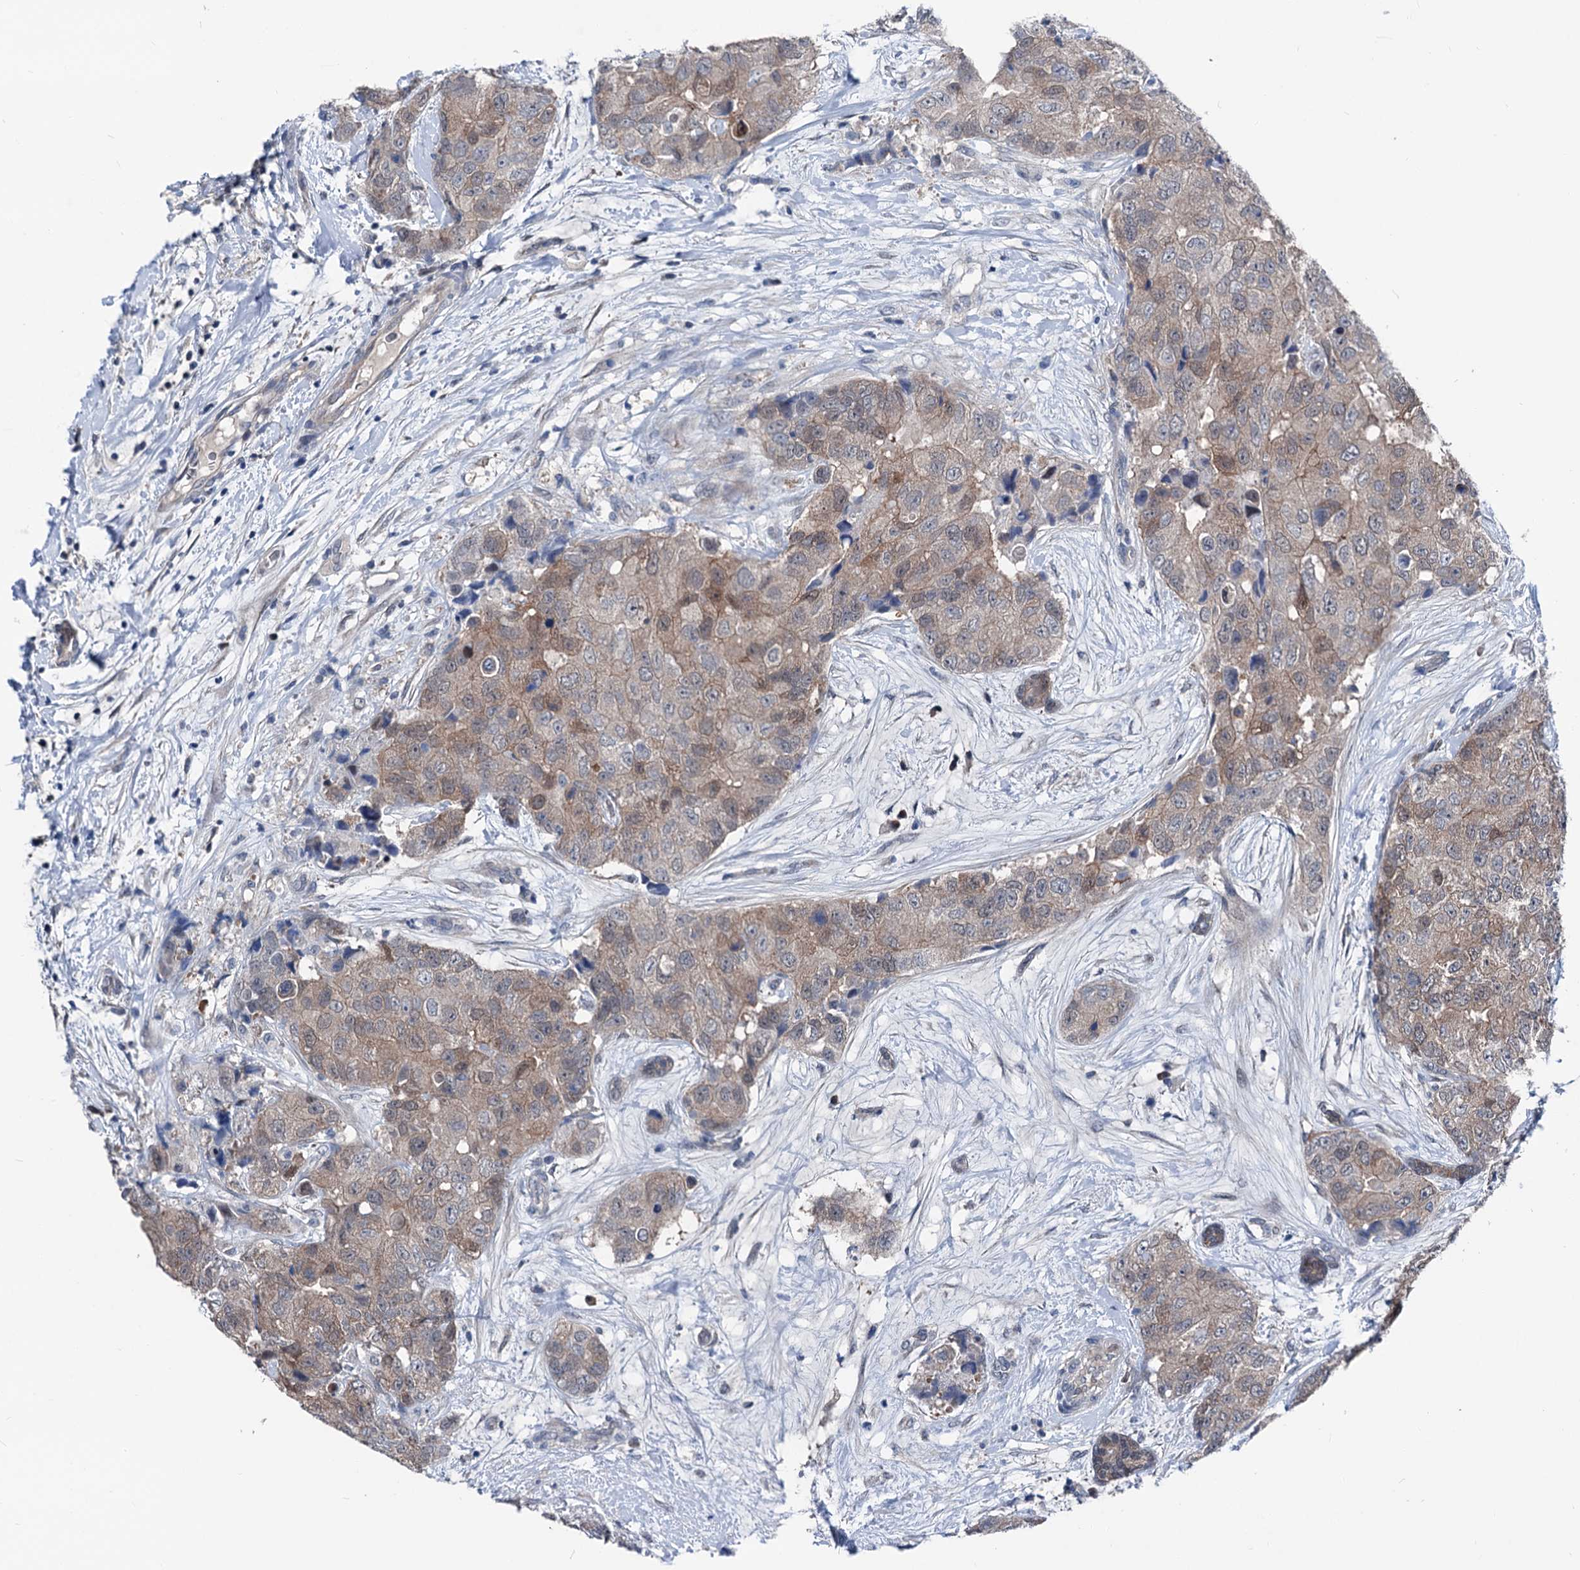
{"staining": {"intensity": "weak", "quantity": "25%-75%", "location": "cytoplasmic/membranous"}, "tissue": "breast cancer", "cell_type": "Tumor cells", "image_type": "cancer", "snomed": [{"axis": "morphology", "description": "Duct carcinoma"}, {"axis": "topography", "description": "Breast"}], "caption": "The micrograph exhibits a brown stain indicating the presence of a protein in the cytoplasmic/membranous of tumor cells in intraductal carcinoma (breast).", "gene": "GLO1", "patient": {"sex": "female", "age": 62}}